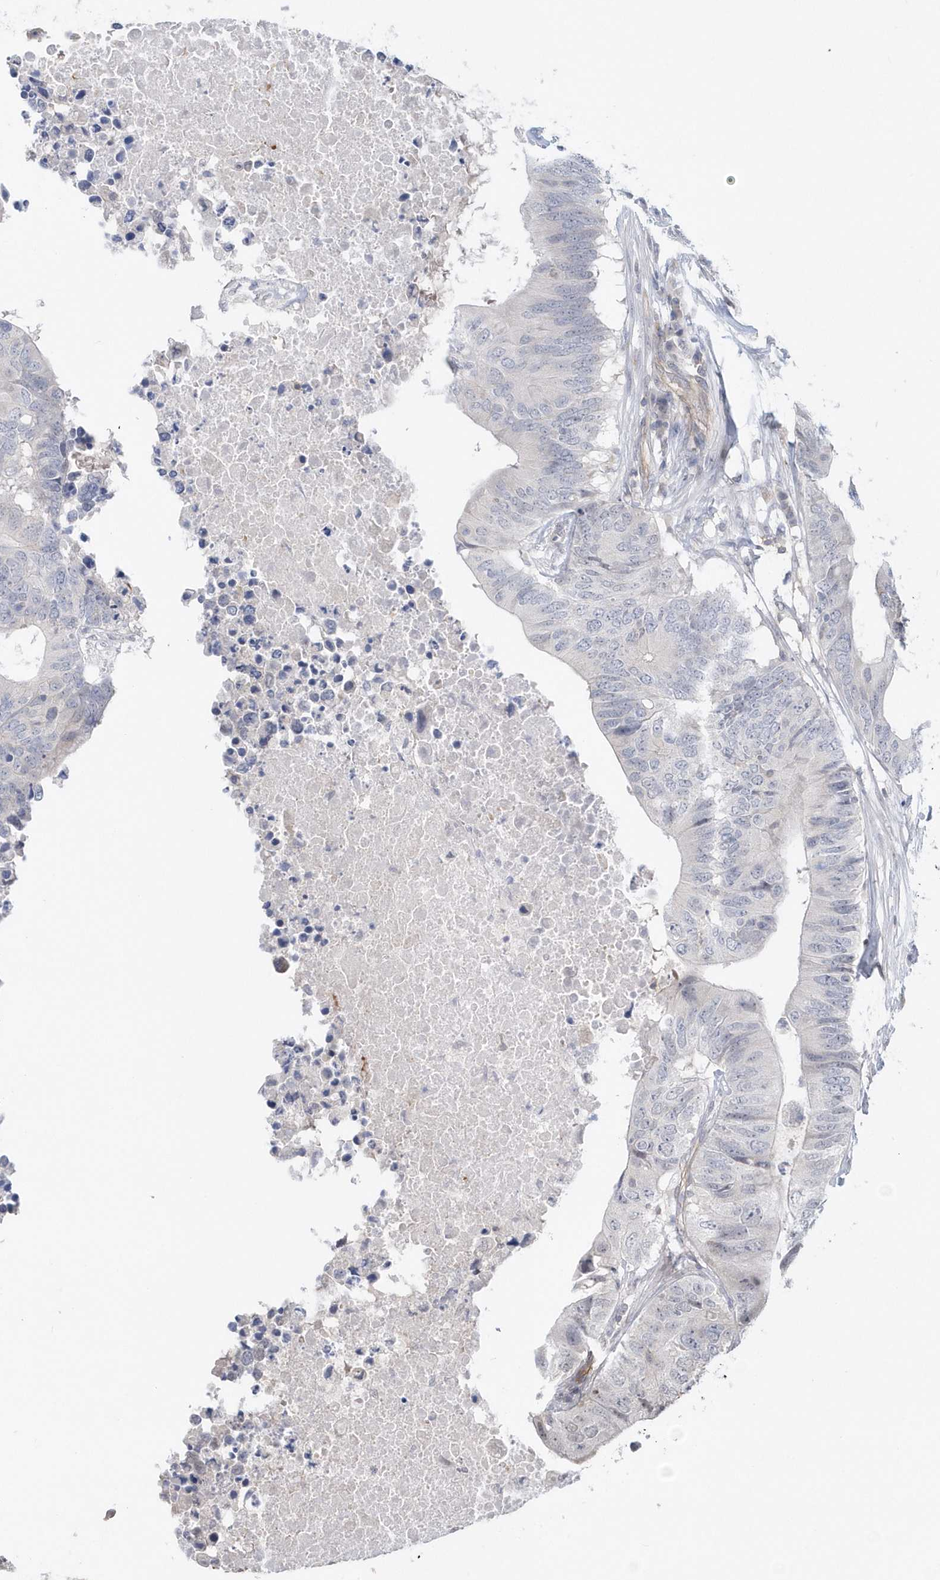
{"staining": {"intensity": "negative", "quantity": "none", "location": "none"}, "tissue": "colorectal cancer", "cell_type": "Tumor cells", "image_type": "cancer", "snomed": [{"axis": "morphology", "description": "Adenocarcinoma, NOS"}, {"axis": "topography", "description": "Colon"}], "caption": "Immunohistochemical staining of human colorectal adenocarcinoma demonstrates no significant expression in tumor cells. (Stains: DAB IHC with hematoxylin counter stain, Microscopy: brightfield microscopy at high magnification).", "gene": "CRIP3", "patient": {"sex": "male", "age": 71}}